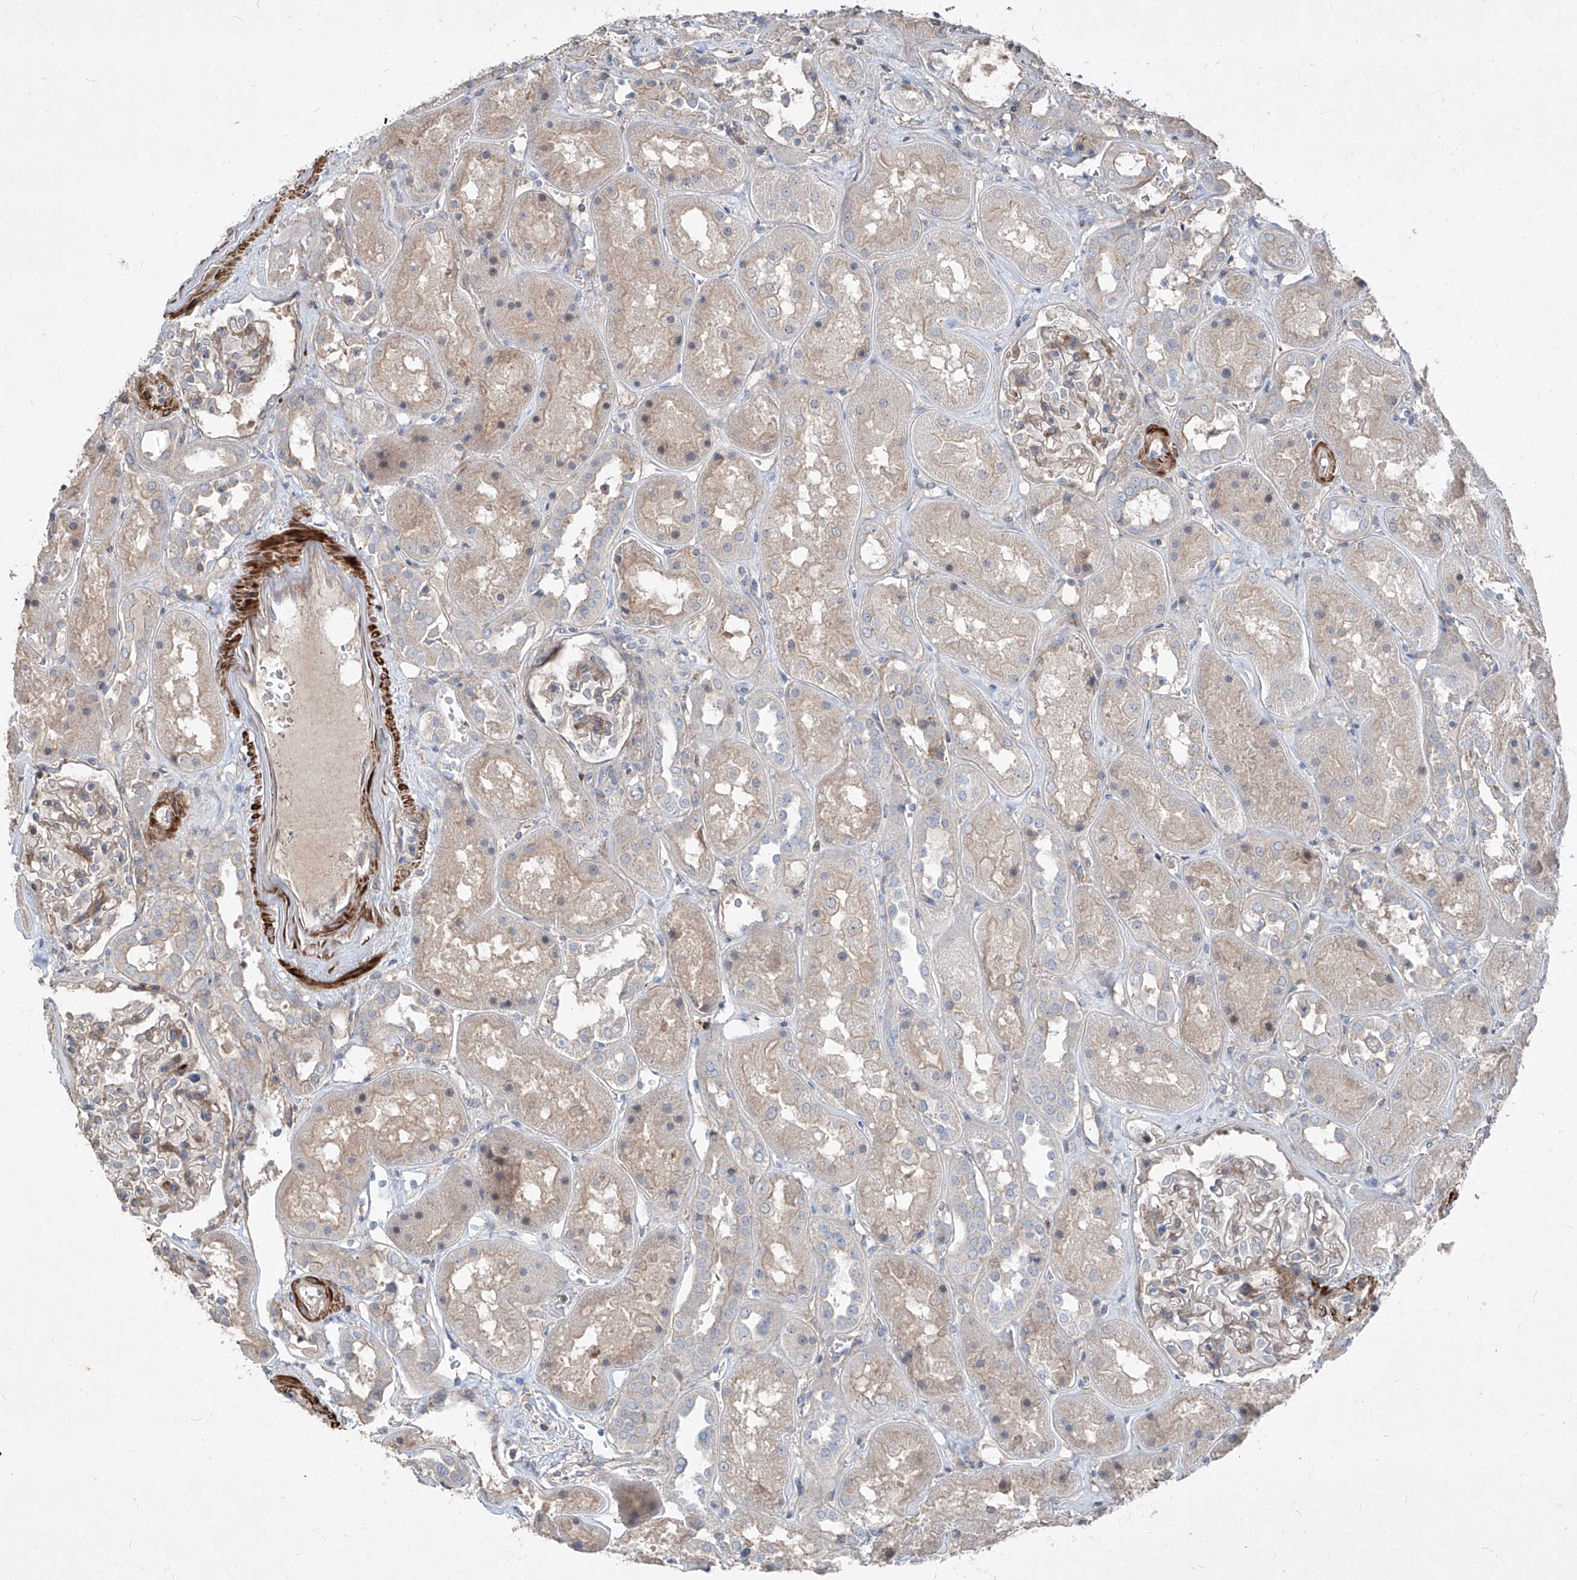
{"staining": {"intensity": "weak", "quantity": "25%-75%", "location": "cytoplasmic/membranous"}, "tissue": "kidney", "cell_type": "Cells in glomeruli", "image_type": "normal", "snomed": [{"axis": "morphology", "description": "Normal tissue, NOS"}, {"axis": "topography", "description": "Kidney"}], "caption": "Protein positivity by immunohistochemistry (IHC) demonstrates weak cytoplasmic/membranous staining in about 25%-75% of cells in glomeruli in benign kidney.", "gene": "UFD1", "patient": {"sex": "male", "age": 70}}